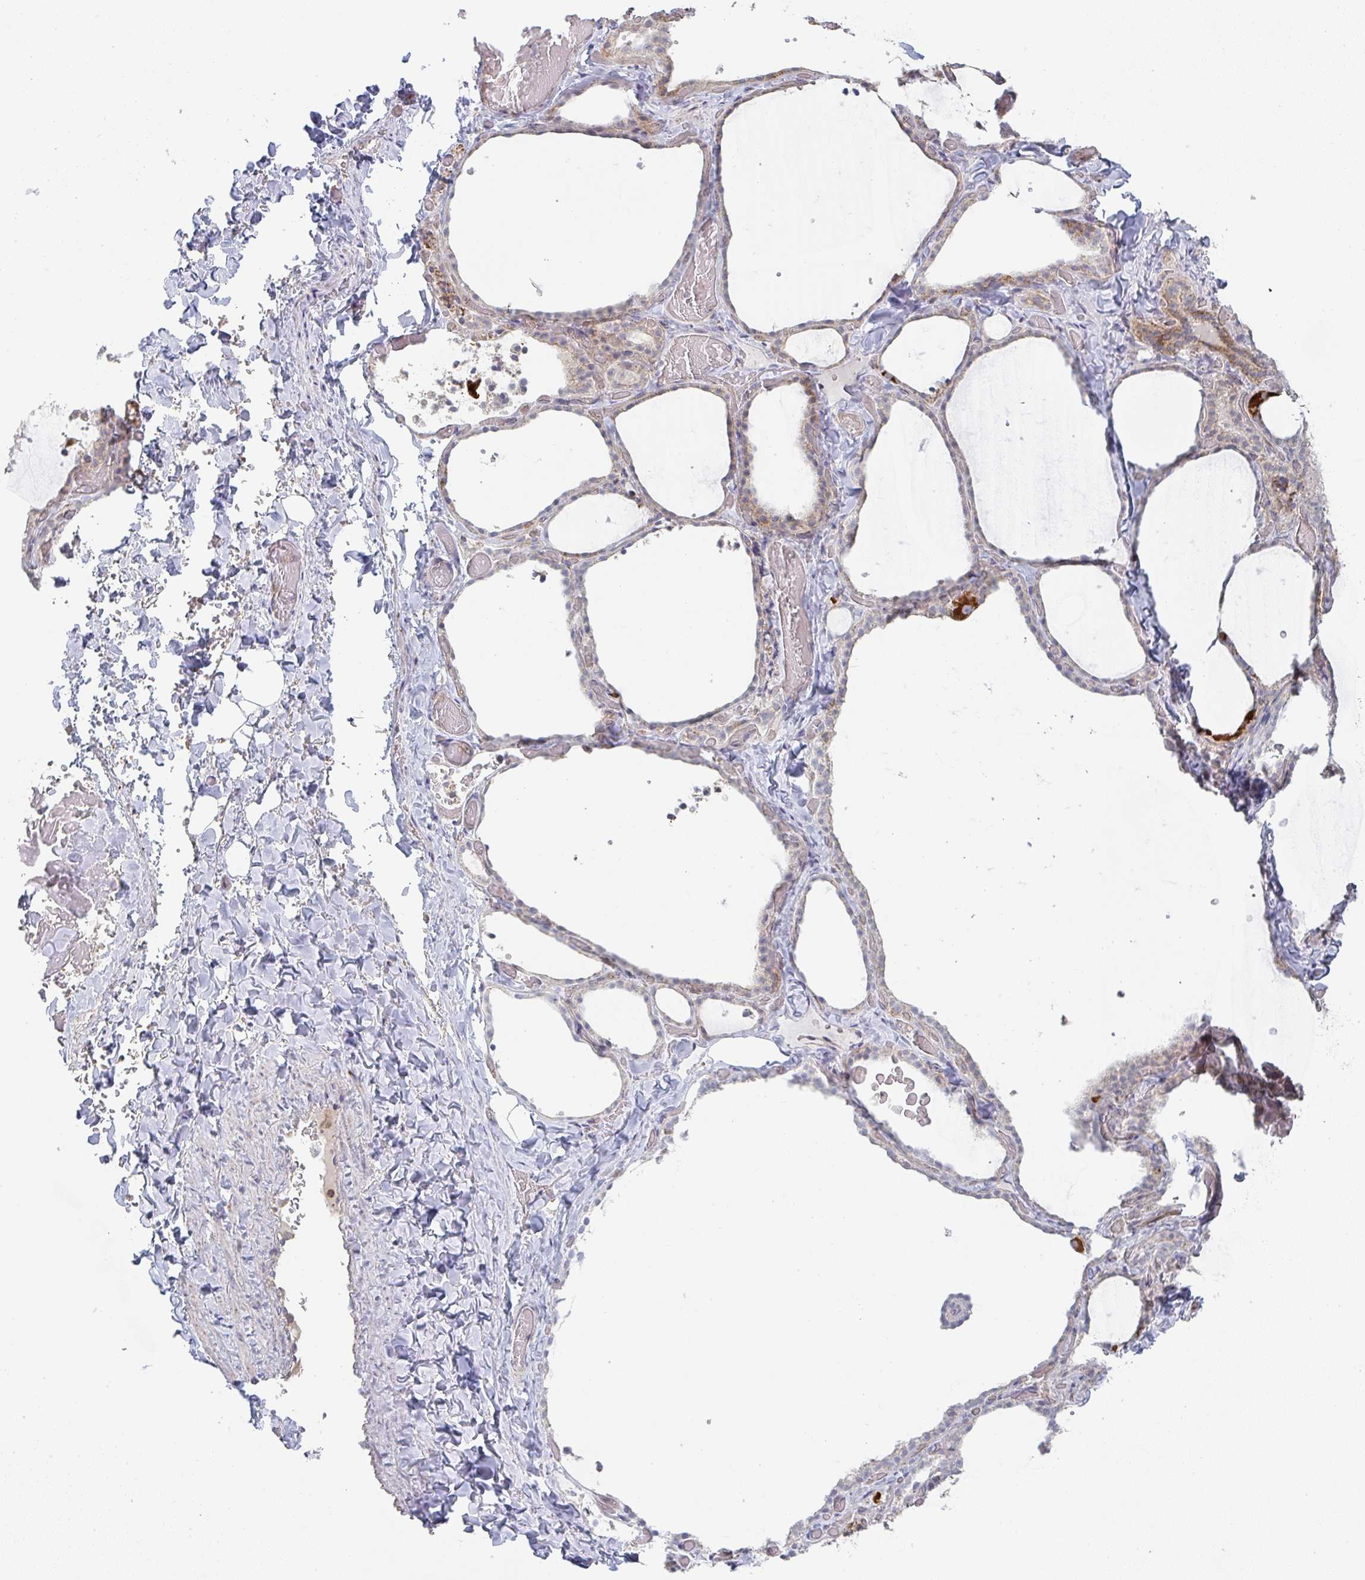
{"staining": {"intensity": "moderate", "quantity": "25%-75%", "location": "cytoplasmic/membranous"}, "tissue": "thyroid gland", "cell_type": "Glandular cells", "image_type": "normal", "snomed": [{"axis": "morphology", "description": "Normal tissue, NOS"}, {"axis": "topography", "description": "Thyroid gland"}], "caption": "IHC of unremarkable thyroid gland shows medium levels of moderate cytoplasmic/membranous positivity in about 25%-75% of glandular cells. The staining was performed using DAB to visualize the protein expression in brown, while the nuclei were stained in blue with hematoxylin (Magnification: 20x).", "gene": "ZNF526", "patient": {"sex": "female", "age": 22}}